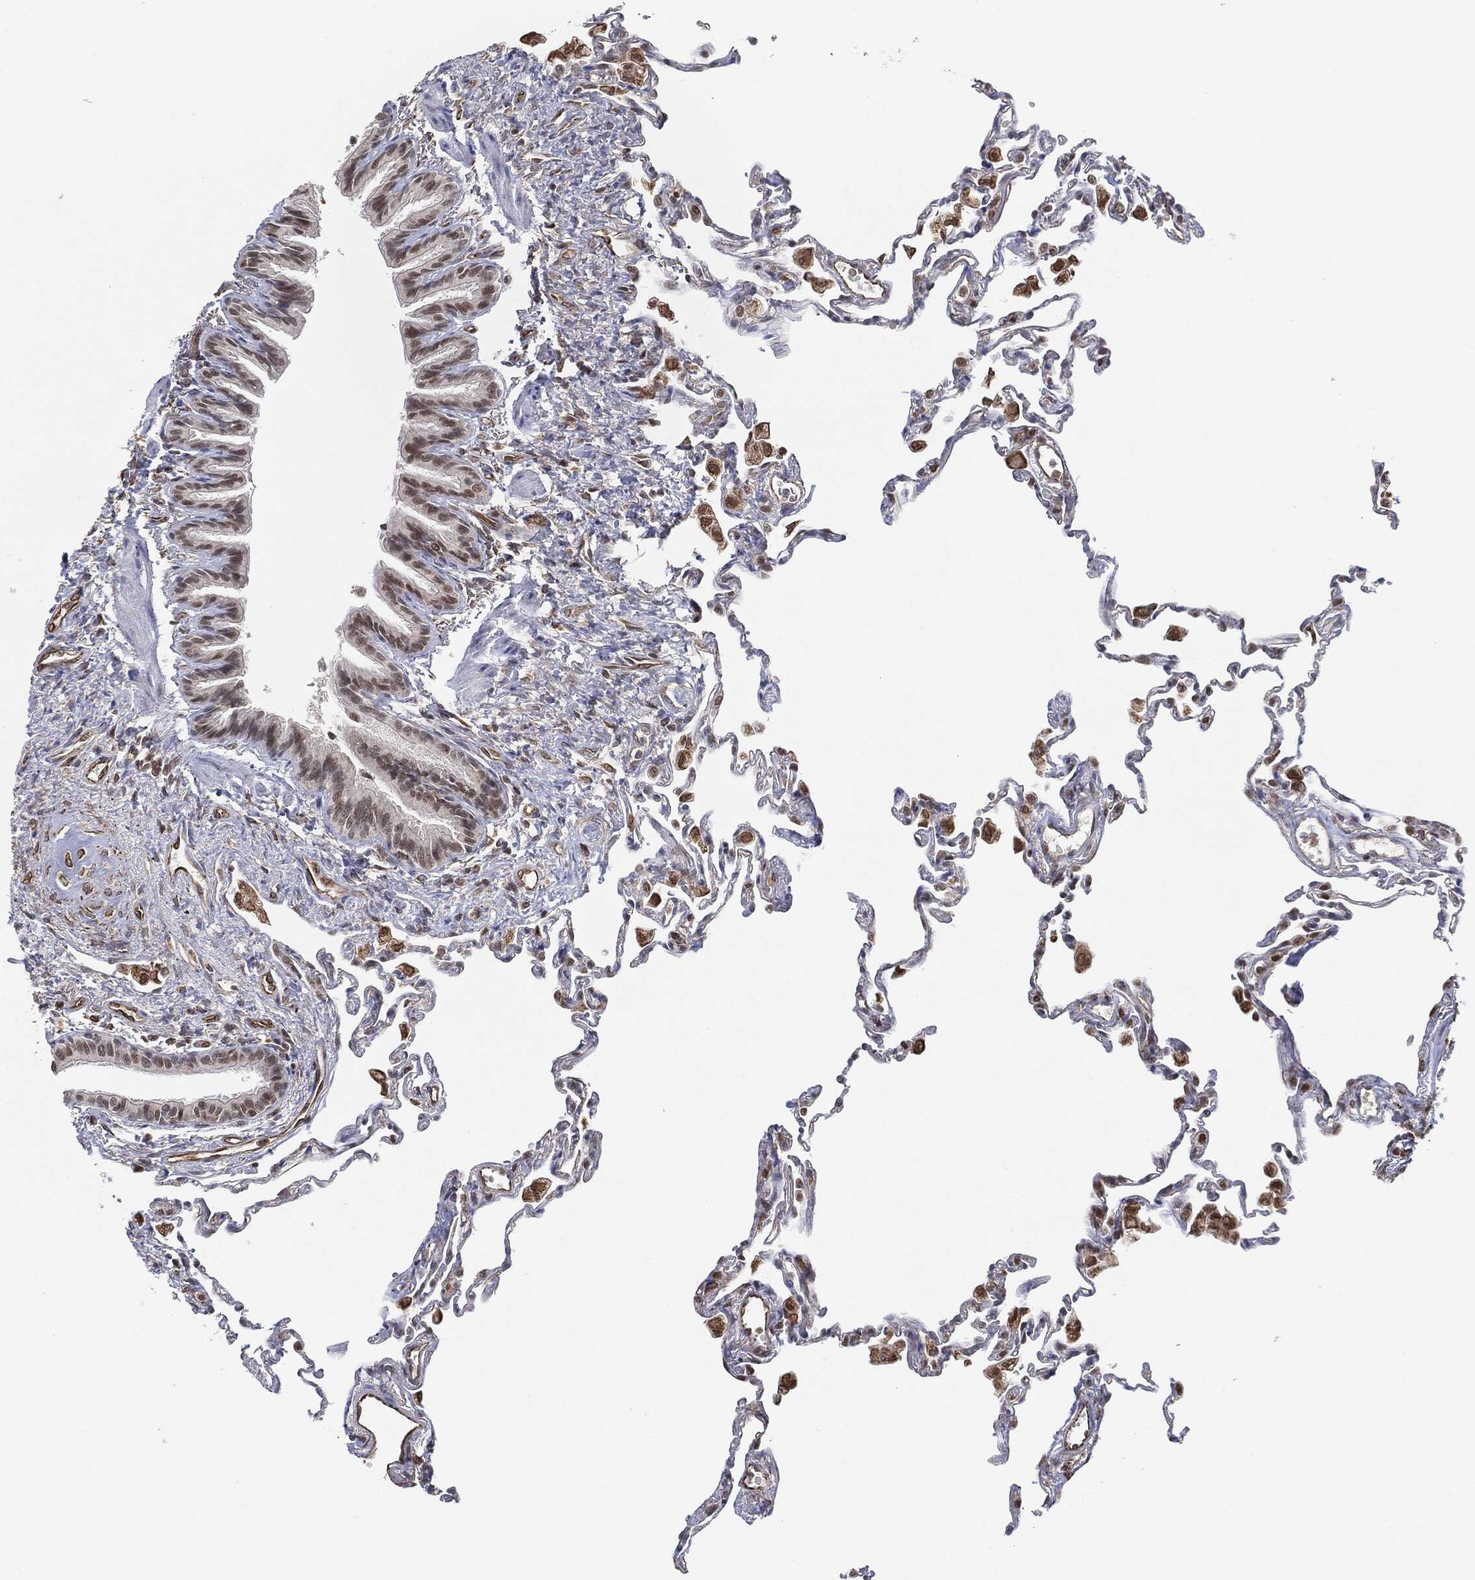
{"staining": {"intensity": "moderate", "quantity": "25%-75%", "location": "nuclear"}, "tissue": "lung", "cell_type": "Alveolar cells", "image_type": "normal", "snomed": [{"axis": "morphology", "description": "Normal tissue, NOS"}, {"axis": "topography", "description": "Lung"}], "caption": "Human lung stained with a brown dye displays moderate nuclear positive expression in approximately 25%-75% of alveolar cells.", "gene": "TP53RK", "patient": {"sex": "female", "age": 57}}